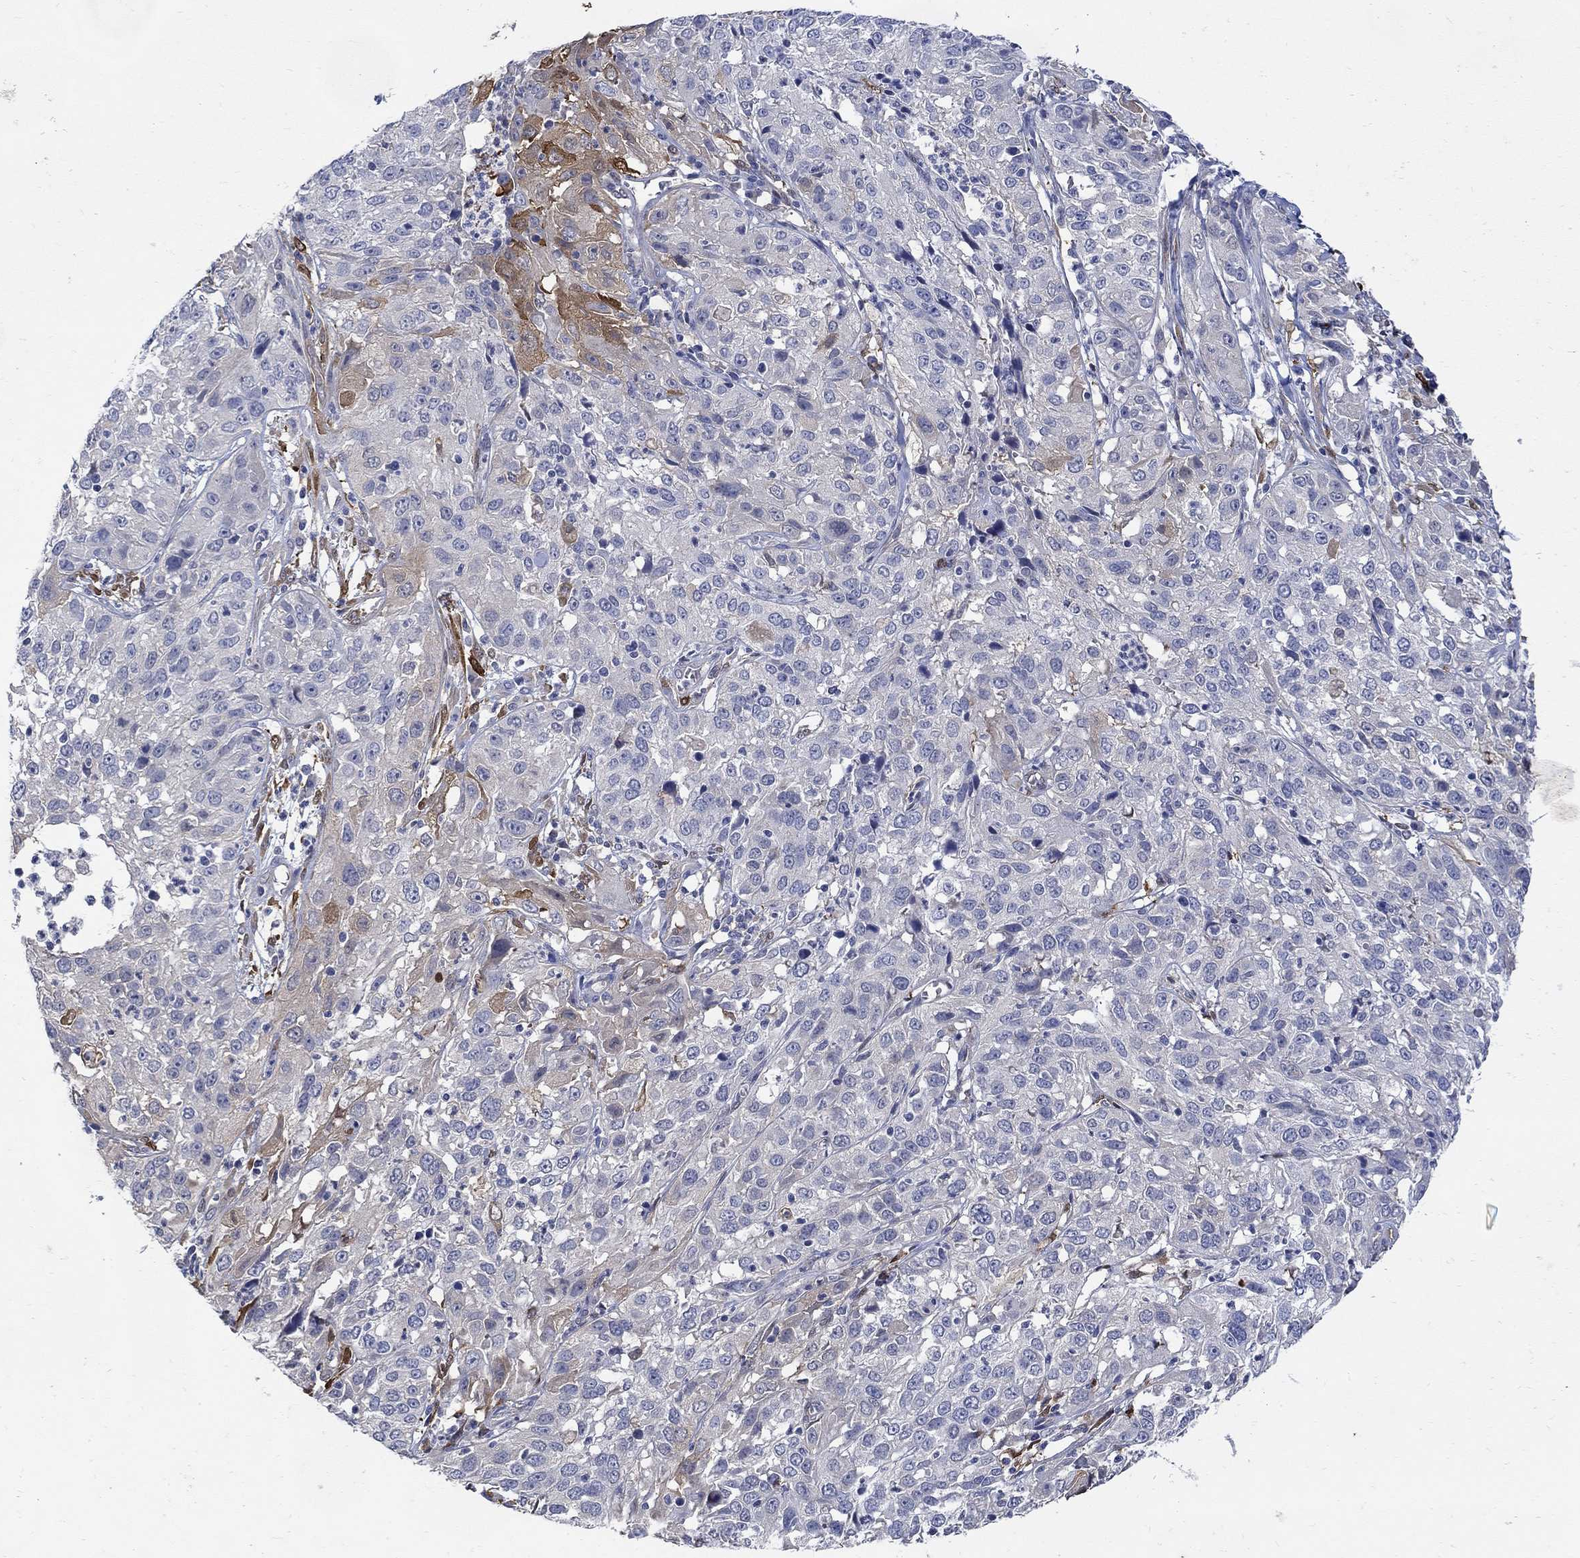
{"staining": {"intensity": "negative", "quantity": "none", "location": "none"}, "tissue": "cervical cancer", "cell_type": "Tumor cells", "image_type": "cancer", "snomed": [{"axis": "morphology", "description": "Squamous cell carcinoma, NOS"}, {"axis": "topography", "description": "Cervix"}], "caption": "DAB immunohistochemical staining of cervical squamous cell carcinoma exhibits no significant staining in tumor cells.", "gene": "TGM2", "patient": {"sex": "female", "age": 32}}